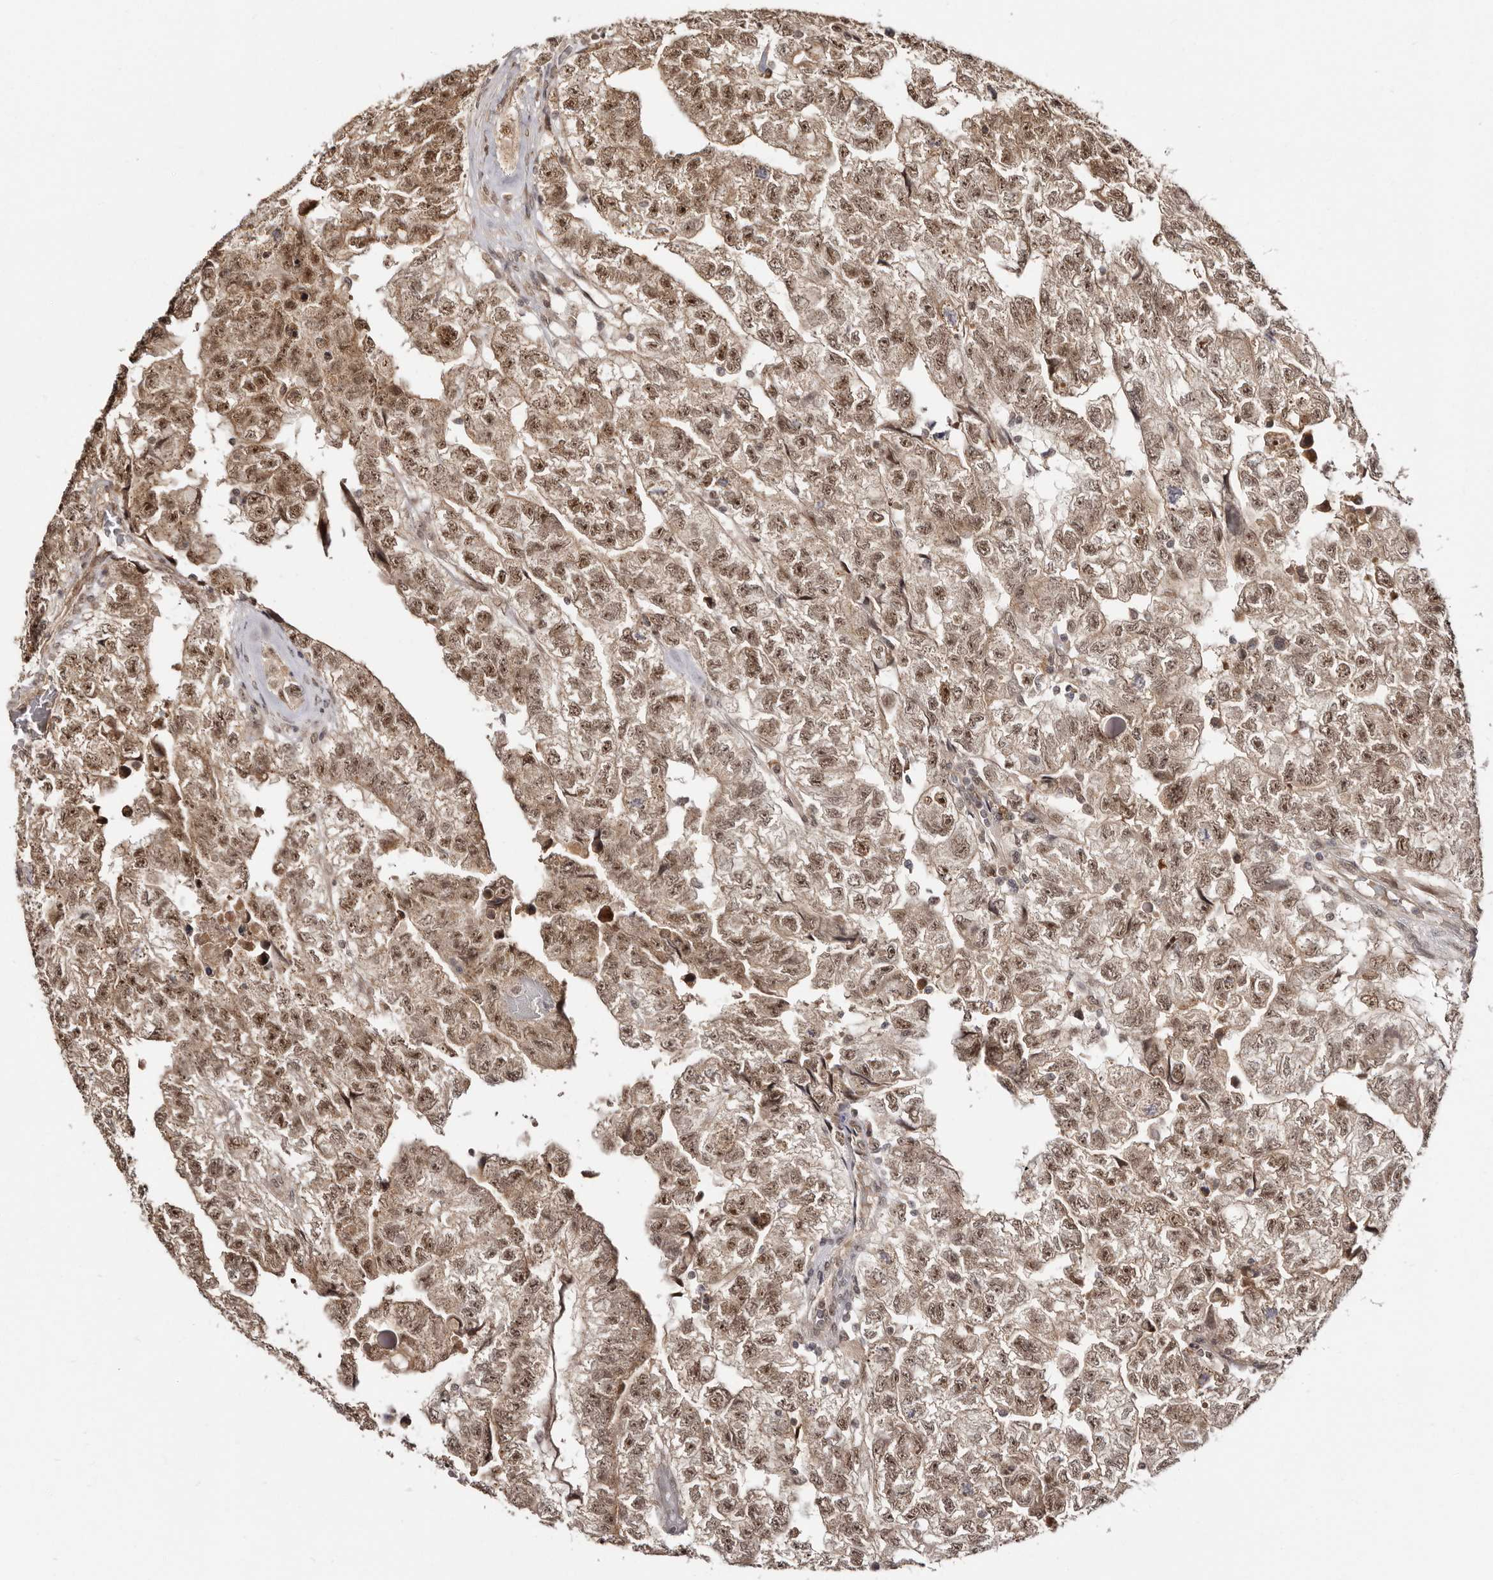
{"staining": {"intensity": "moderate", "quantity": ">75%", "location": "nuclear"}, "tissue": "testis cancer", "cell_type": "Tumor cells", "image_type": "cancer", "snomed": [{"axis": "morphology", "description": "Carcinoma, Embryonal, NOS"}, {"axis": "topography", "description": "Testis"}], "caption": "Human embryonal carcinoma (testis) stained for a protein (brown) reveals moderate nuclear positive staining in approximately >75% of tumor cells.", "gene": "MED8", "patient": {"sex": "male", "age": 36}}